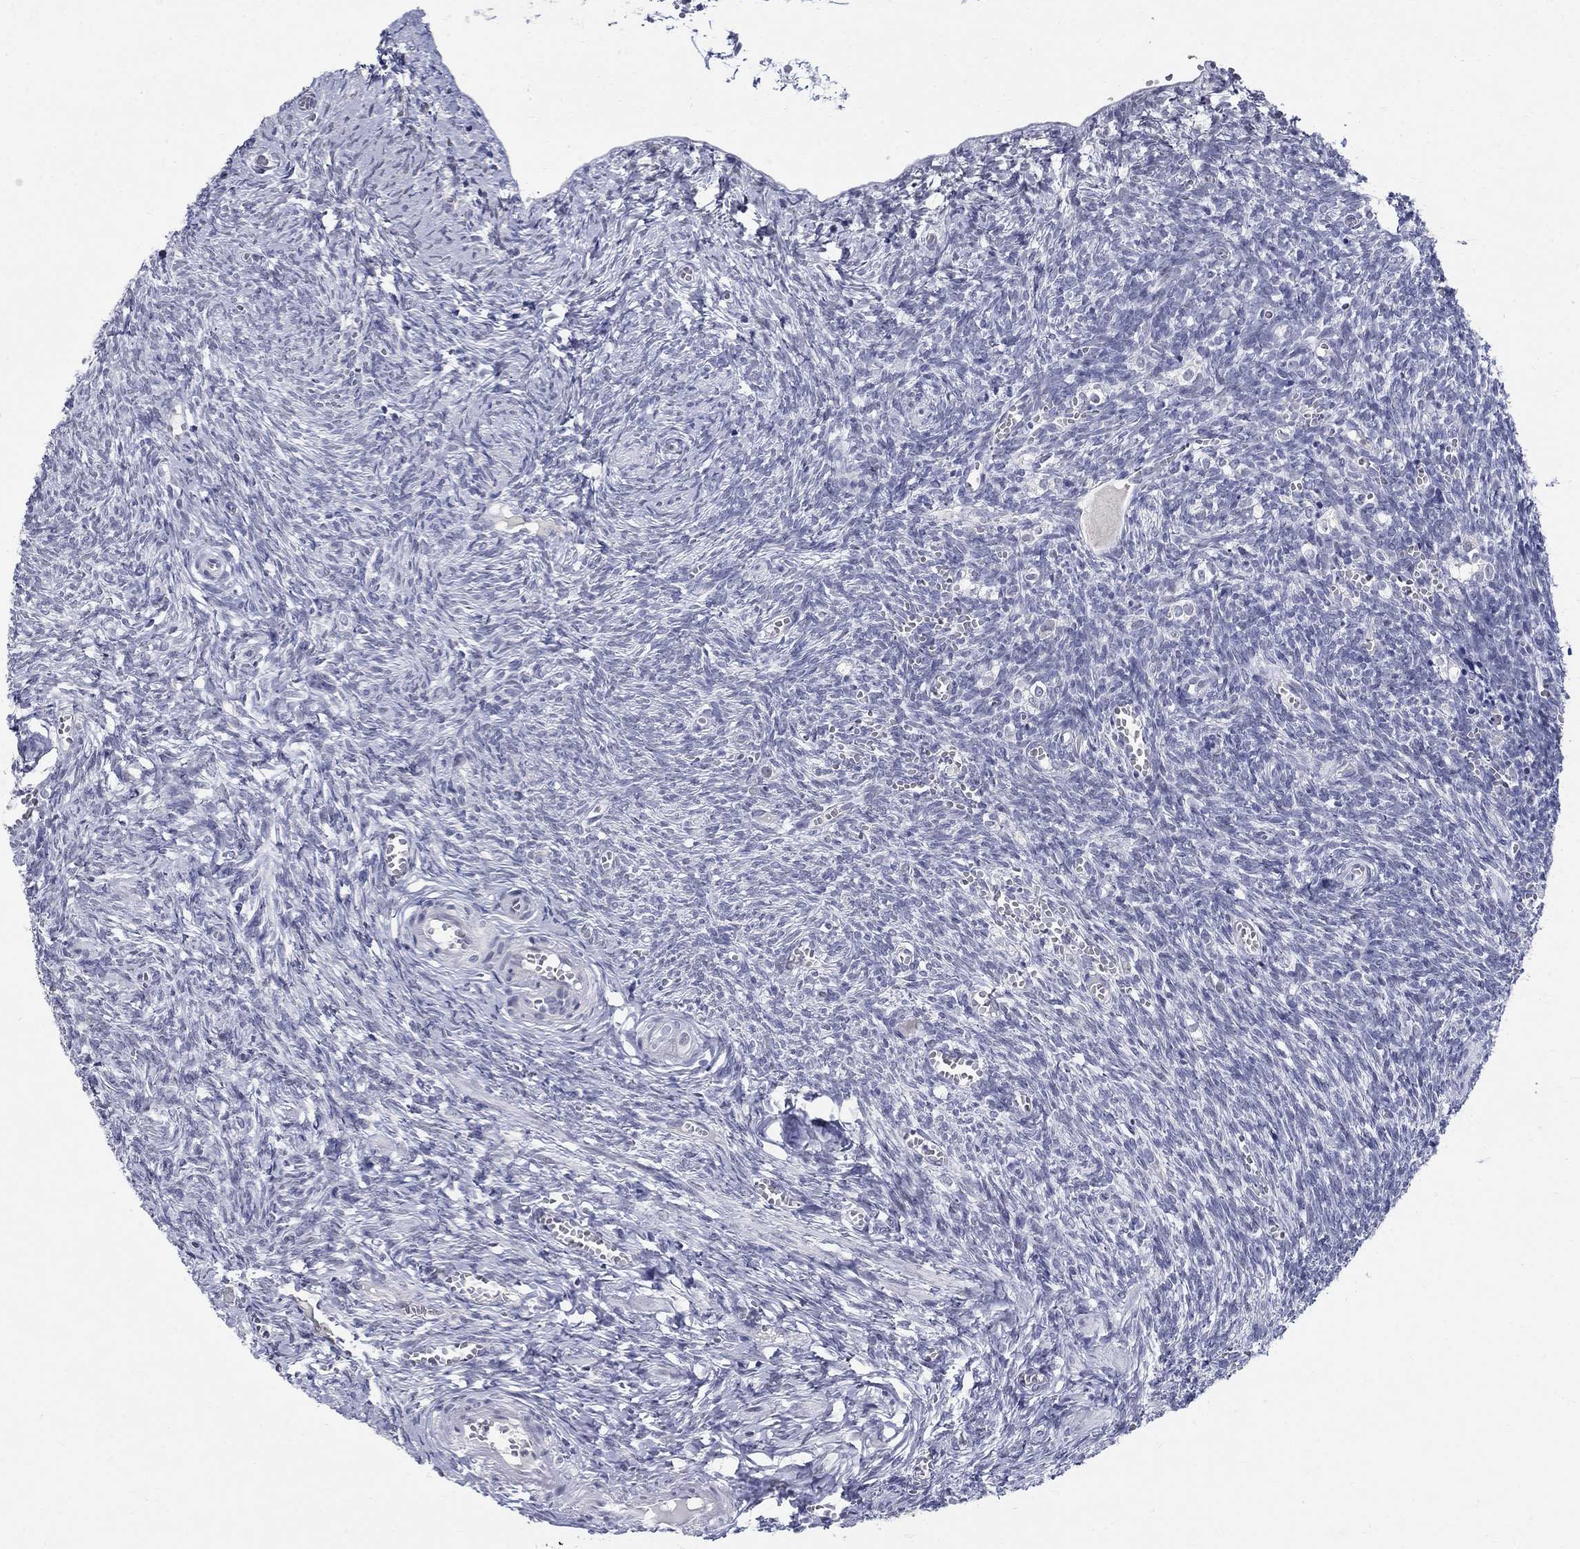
{"staining": {"intensity": "moderate", "quantity": "25%-75%", "location": "nuclear"}, "tissue": "ovary", "cell_type": "Follicle cells", "image_type": "normal", "snomed": [{"axis": "morphology", "description": "Normal tissue, NOS"}, {"axis": "topography", "description": "Ovary"}], "caption": "A brown stain labels moderate nuclear staining of a protein in follicle cells of normal ovary.", "gene": "BHLHE22", "patient": {"sex": "female", "age": 43}}